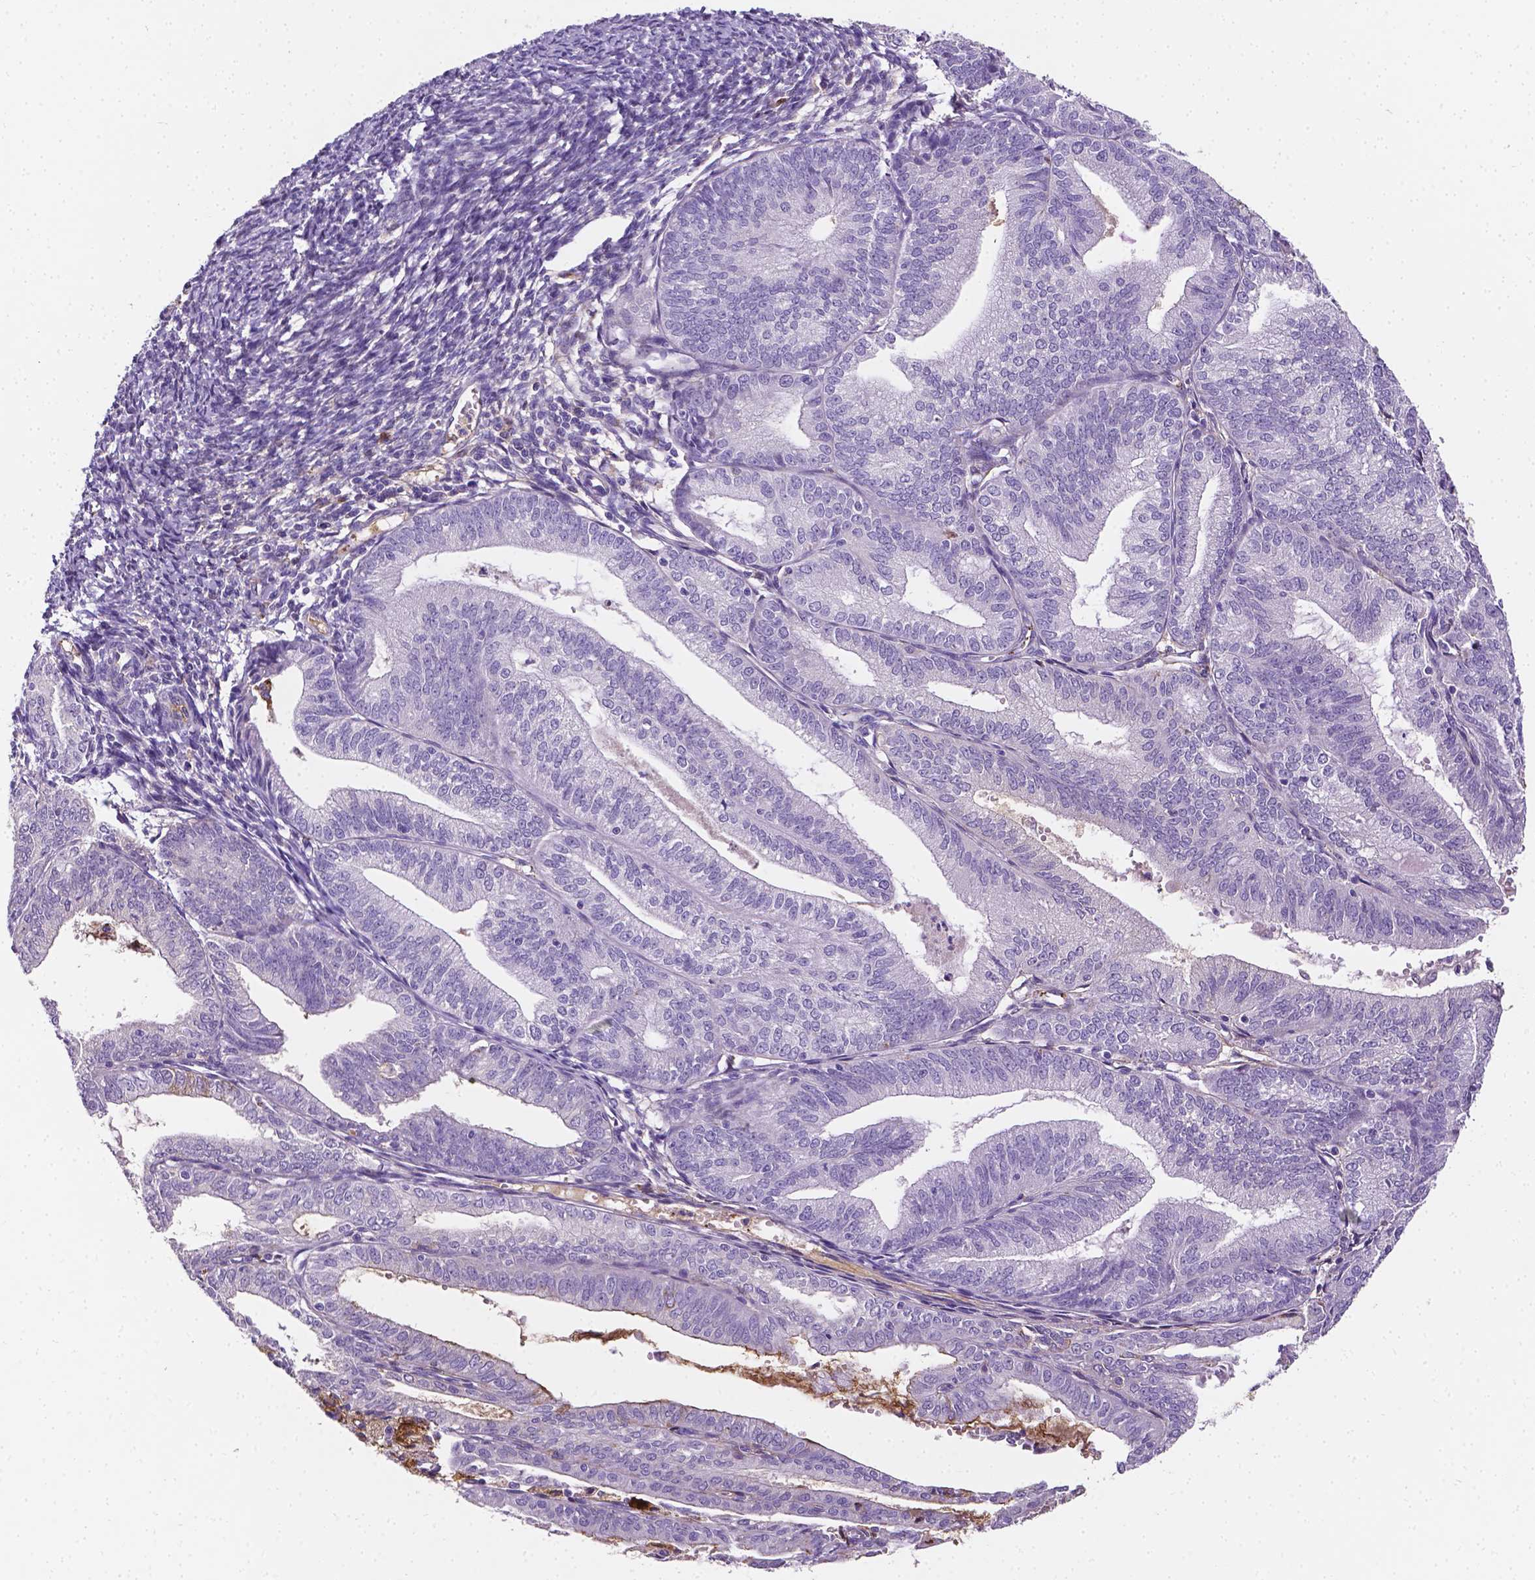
{"staining": {"intensity": "negative", "quantity": "none", "location": "none"}, "tissue": "endometrial cancer", "cell_type": "Tumor cells", "image_type": "cancer", "snomed": [{"axis": "morphology", "description": "Adenocarcinoma, NOS"}, {"axis": "topography", "description": "Endometrium"}], "caption": "Immunohistochemistry (IHC) micrograph of neoplastic tissue: endometrial cancer stained with DAB (3,3'-diaminobenzidine) displays no significant protein positivity in tumor cells.", "gene": "APOE", "patient": {"sex": "female", "age": 70}}